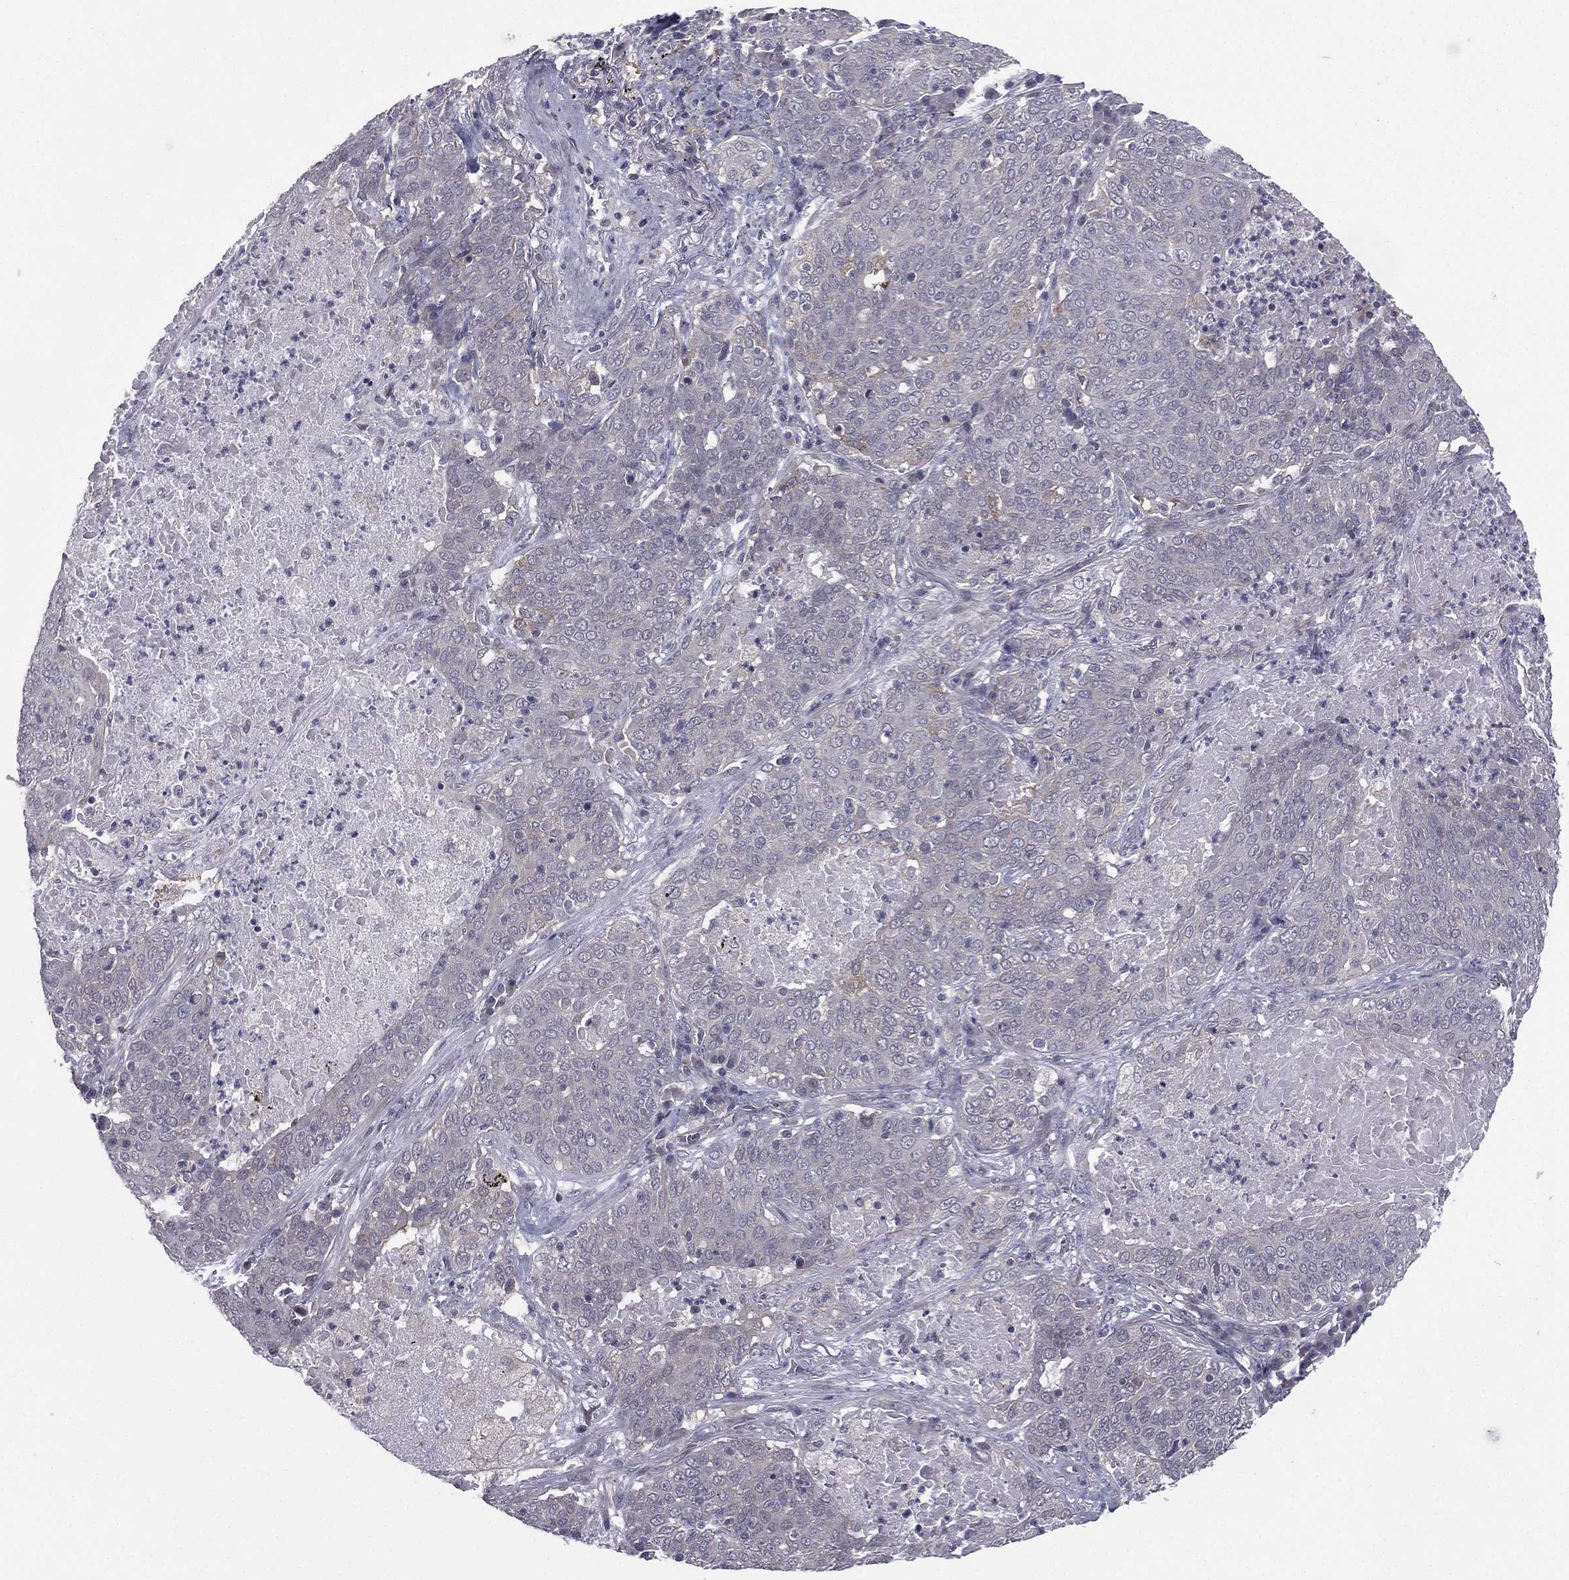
{"staining": {"intensity": "negative", "quantity": "none", "location": "none"}, "tissue": "lung cancer", "cell_type": "Tumor cells", "image_type": "cancer", "snomed": [{"axis": "morphology", "description": "Squamous cell carcinoma, NOS"}, {"axis": "topography", "description": "Lung"}], "caption": "This is an immunohistochemistry (IHC) histopathology image of human lung cancer (squamous cell carcinoma). There is no expression in tumor cells.", "gene": "ACTRT2", "patient": {"sex": "male", "age": 82}}